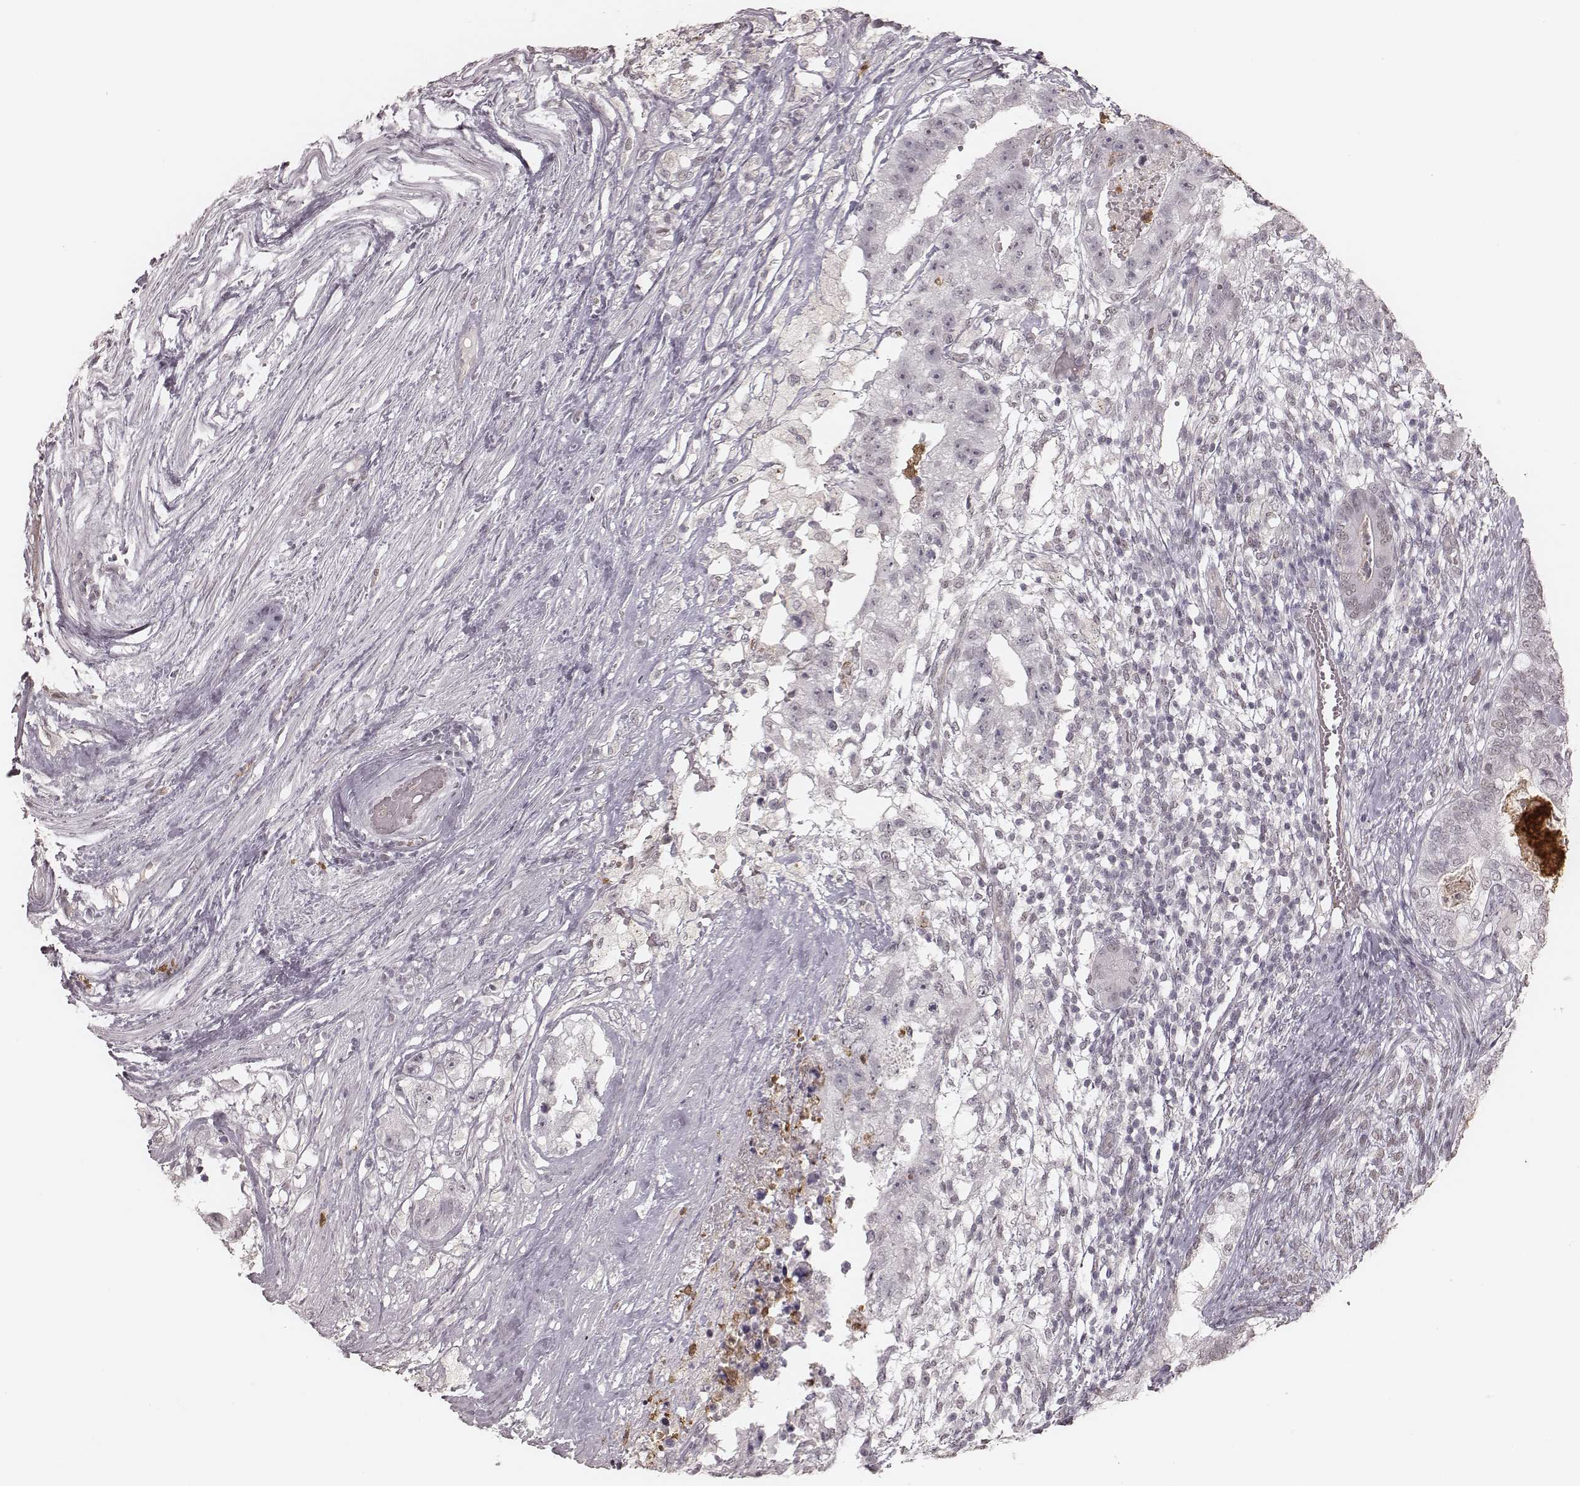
{"staining": {"intensity": "negative", "quantity": "none", "location": "none"}, "tissue": "testis cancer", "cell_type": "Tumor cells", "image_type": "cancer", "snomed": [{"axis": "morphology", "description": "Seminoma, NOS"}, {"axis": "morphology", "description": "Carcinoma, Embryonal, NOS"}, {"axis": "topography", "description": "Testis"}], "caption": "A histopathology image of human testis cancer (seminoma) is negative for staining in tumor cells.", "gene": "KITLG", "patient": {"sex": "male", "age": 41}}